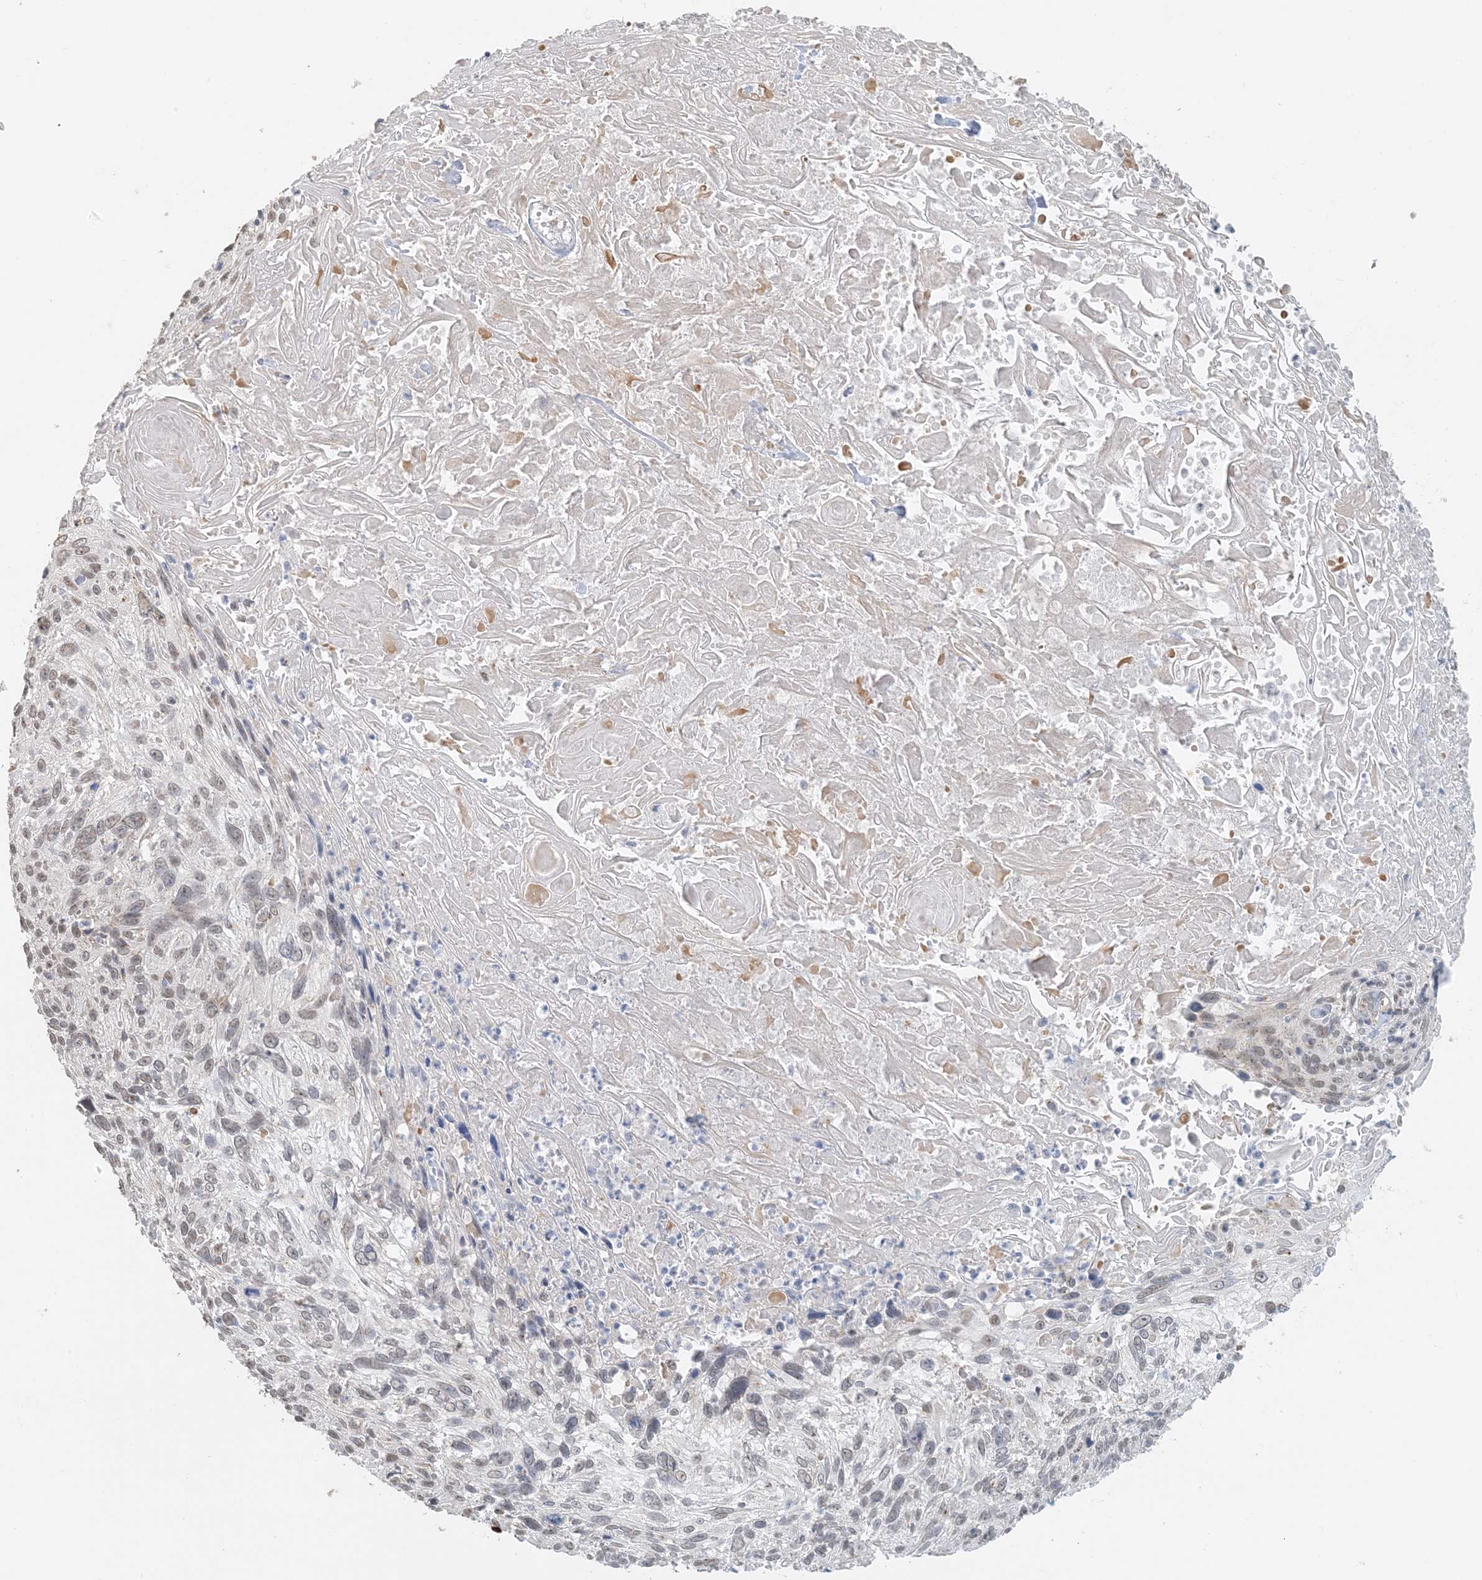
{"staining": {"intensity": "weak", "quantity": "25%-75%", "location": "nuclear"}, "tissue": "cervical cancer", "cell_type": "Tumor cells", "image_type": "cancer", "snomed": [{"axis": "morphology", "description": "Squamous cell carcinoma, NOS"}, {"axis": "topography", "description": "Cervix"}], "caption": "The immunohistochemical stain shows weak nuclear positivity in tumor cells of cervical cancer tissue.", "gene": "ZCCHC4", "patient": {"sex": "female", "age": 51}}